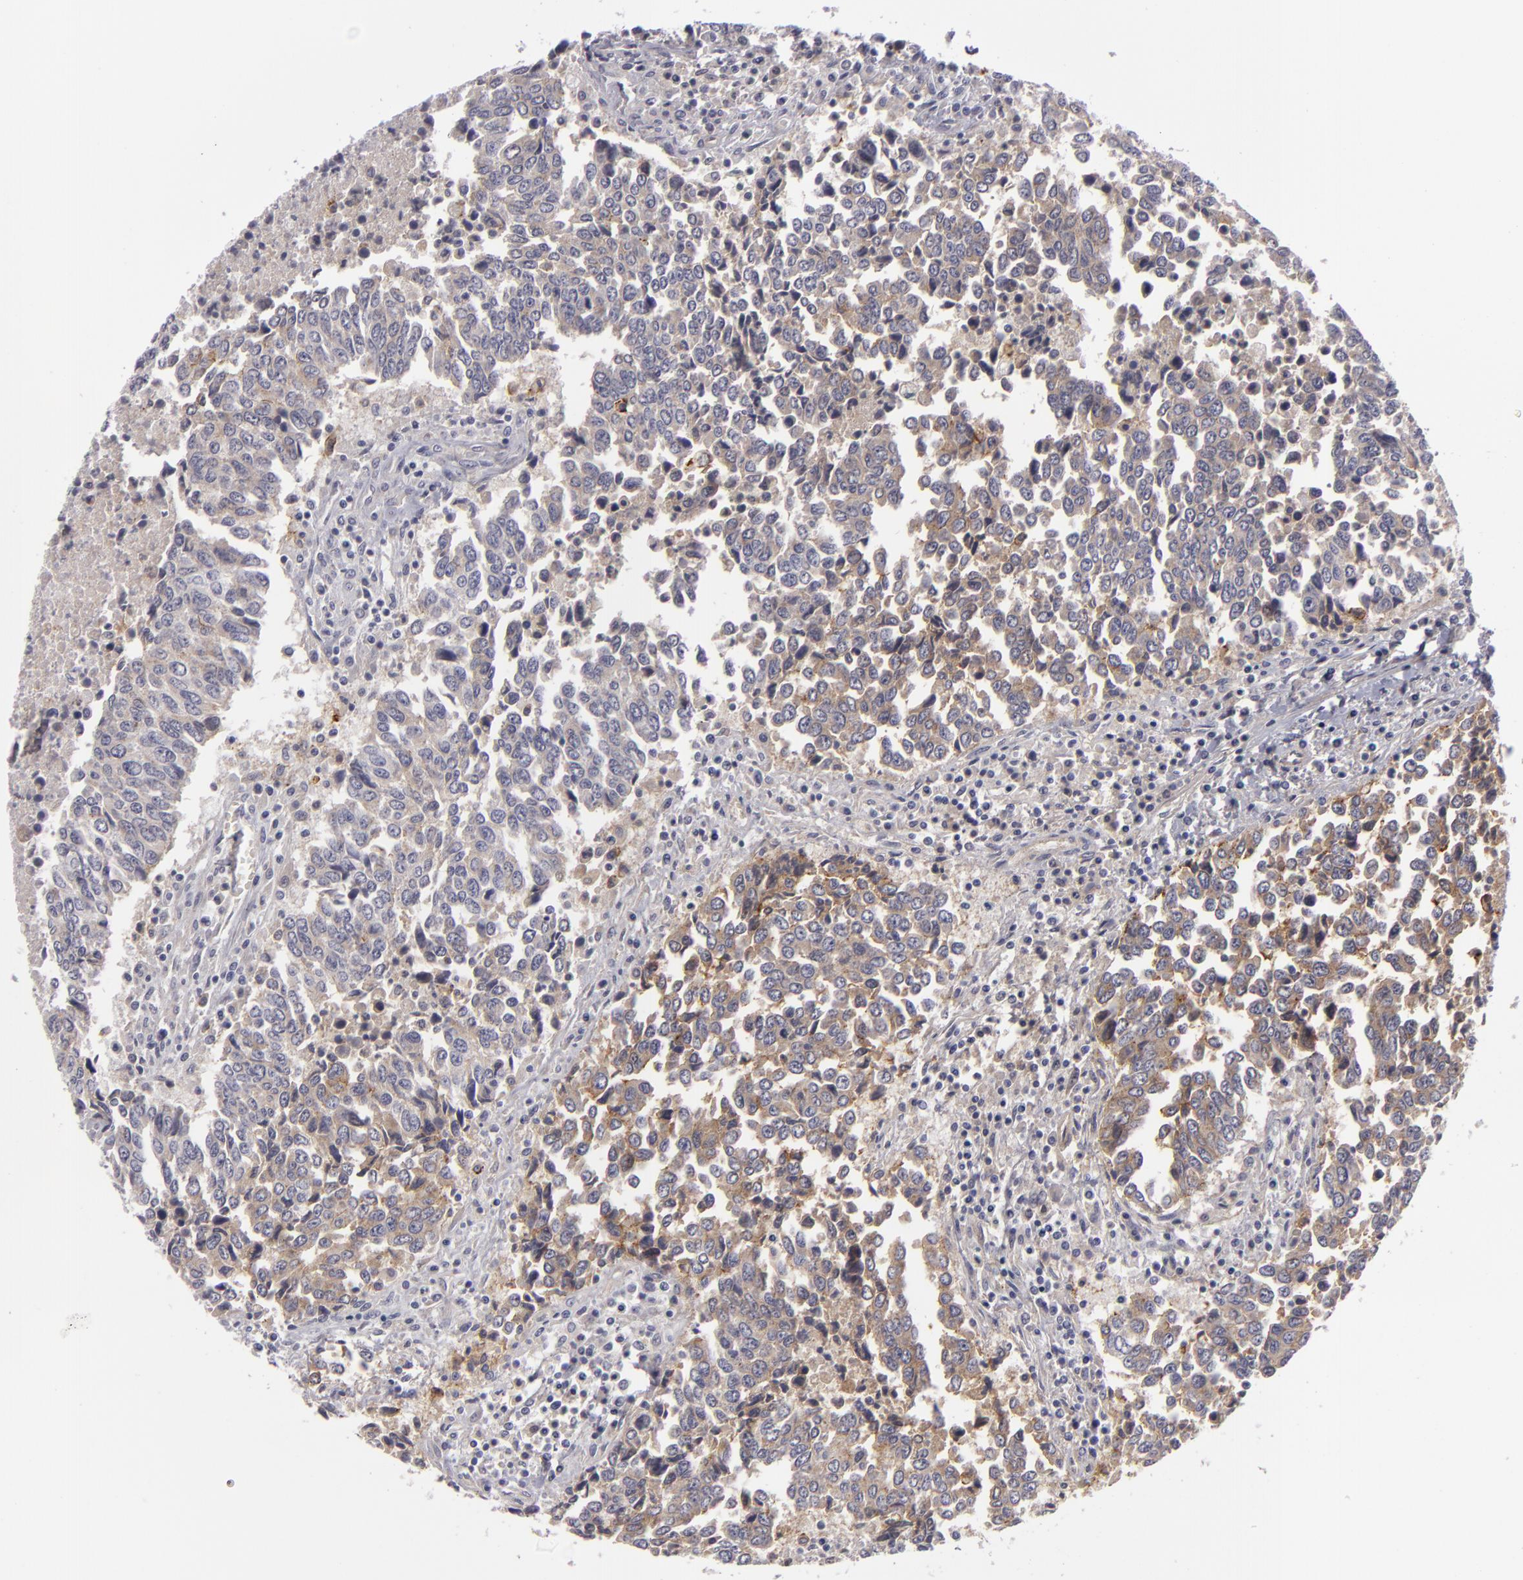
{"staining": {"intensity": "weak", "quantity": "25%-75%", "location": "cytoplasmic/membranous"}, "tissue": "urothelial cancer", "cell_type": "Tumor cells", "image_type": "cancer", "snomed": [{"axis": "morphology", "description": "Urothelial carcinoma, High grade"}, {"axis": "topography", "description": "Urinary bladder"}], "caption": "Tumor cells display low levels of weak cytoplasmic/membranous positivity in about 25%-75% of cells in human urothelial cancer.", "gene": "ALCAM", "patient": {"sex": "male", "age": 86}}